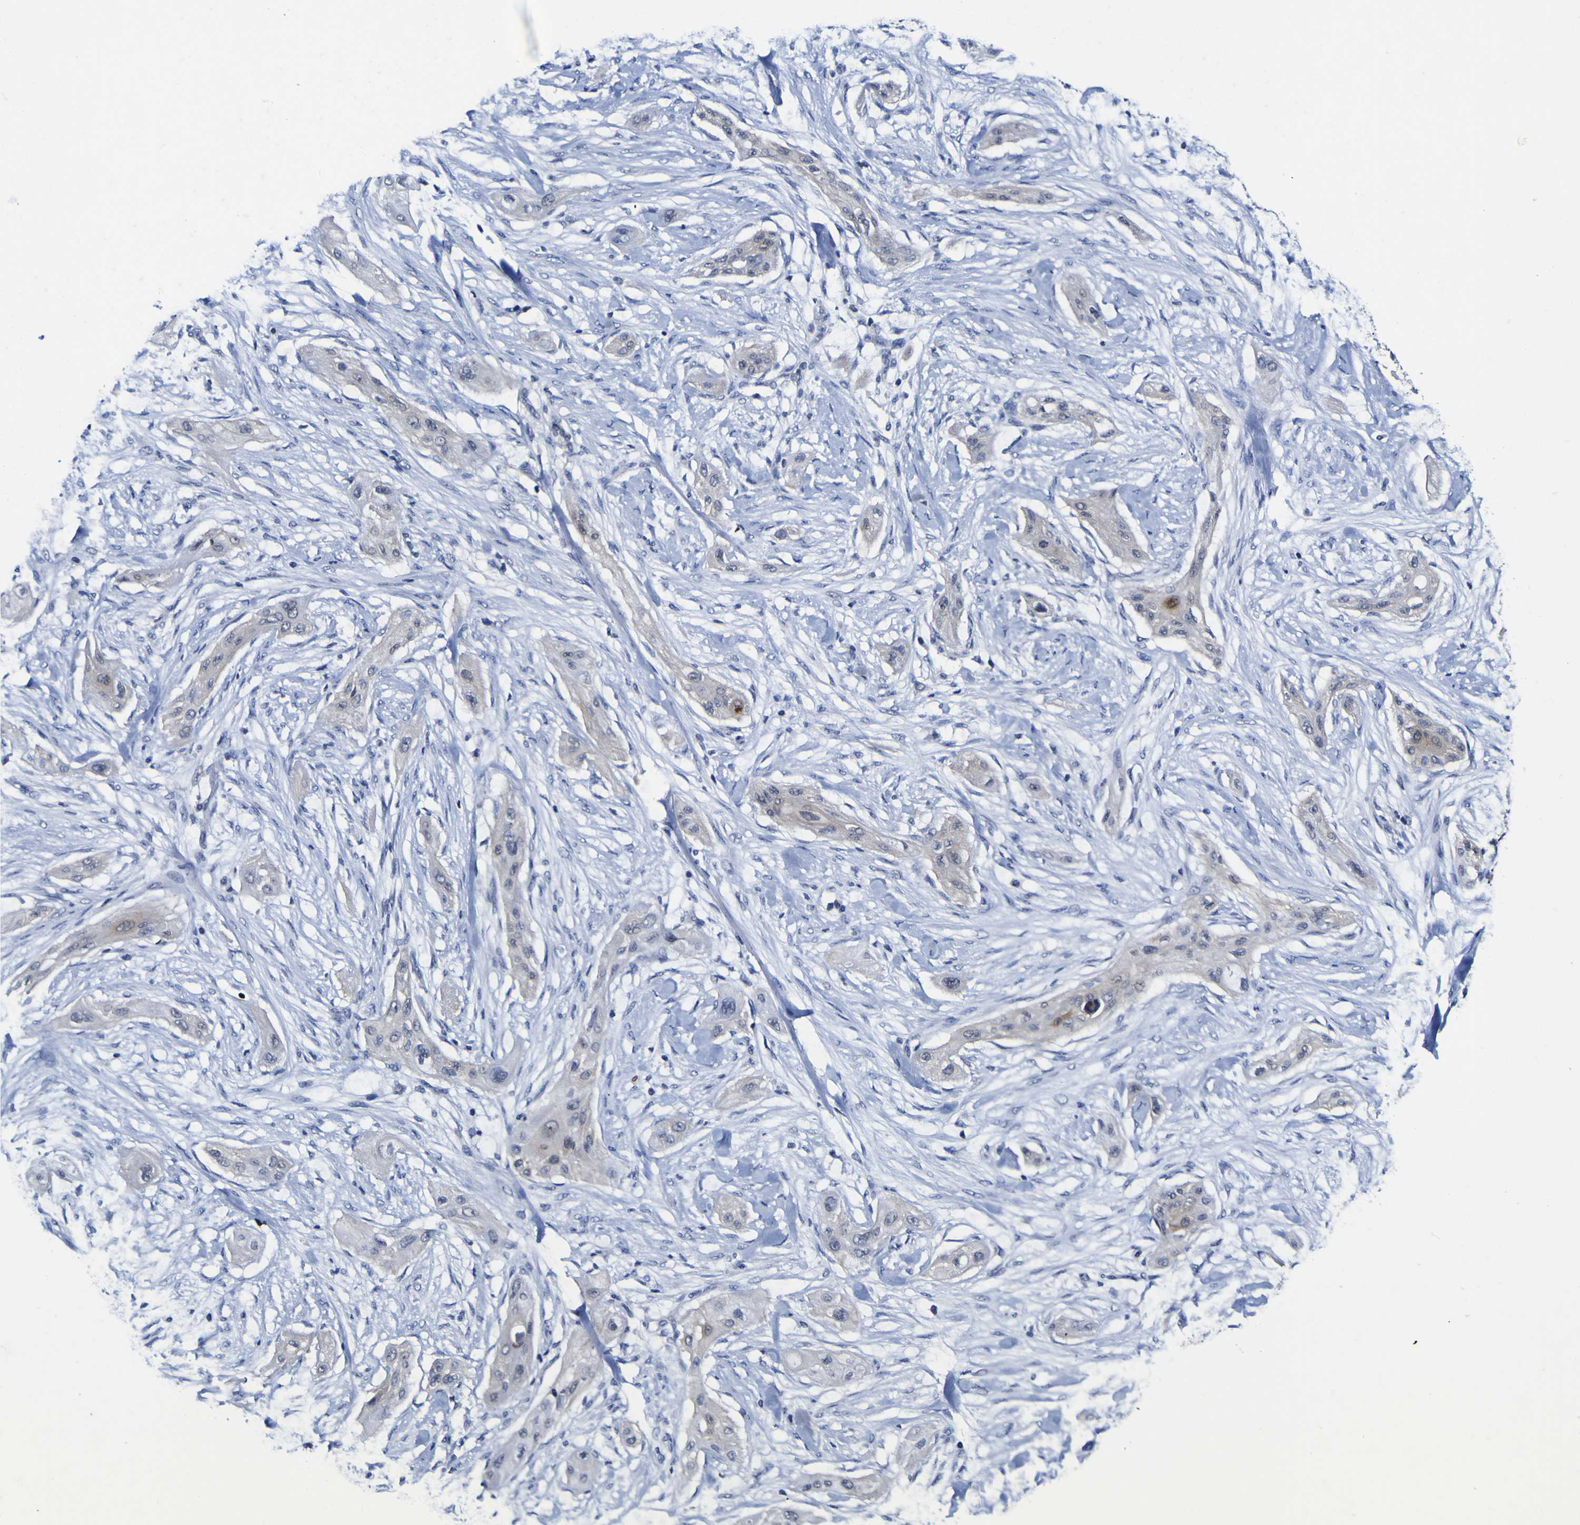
{"staining": {"intensity": "negative", "quantity": "none", "location": "none"}, "tissue": "lung cancer", "cell_type": "Tumor cells", "image_type": "cancer", "snomed": [{"axis": "morphology", "description": "Squamous cell carcinoma, NOS"}, {"axis": "topography", "description": "Lung"}], "caption": "A histopathology image of squamous cell carcinoma (lung) stained for a protein reveals no brown staining in tumor cells.", "gene": "CASP6", "patient": {"sex": "female", "age": 47}}